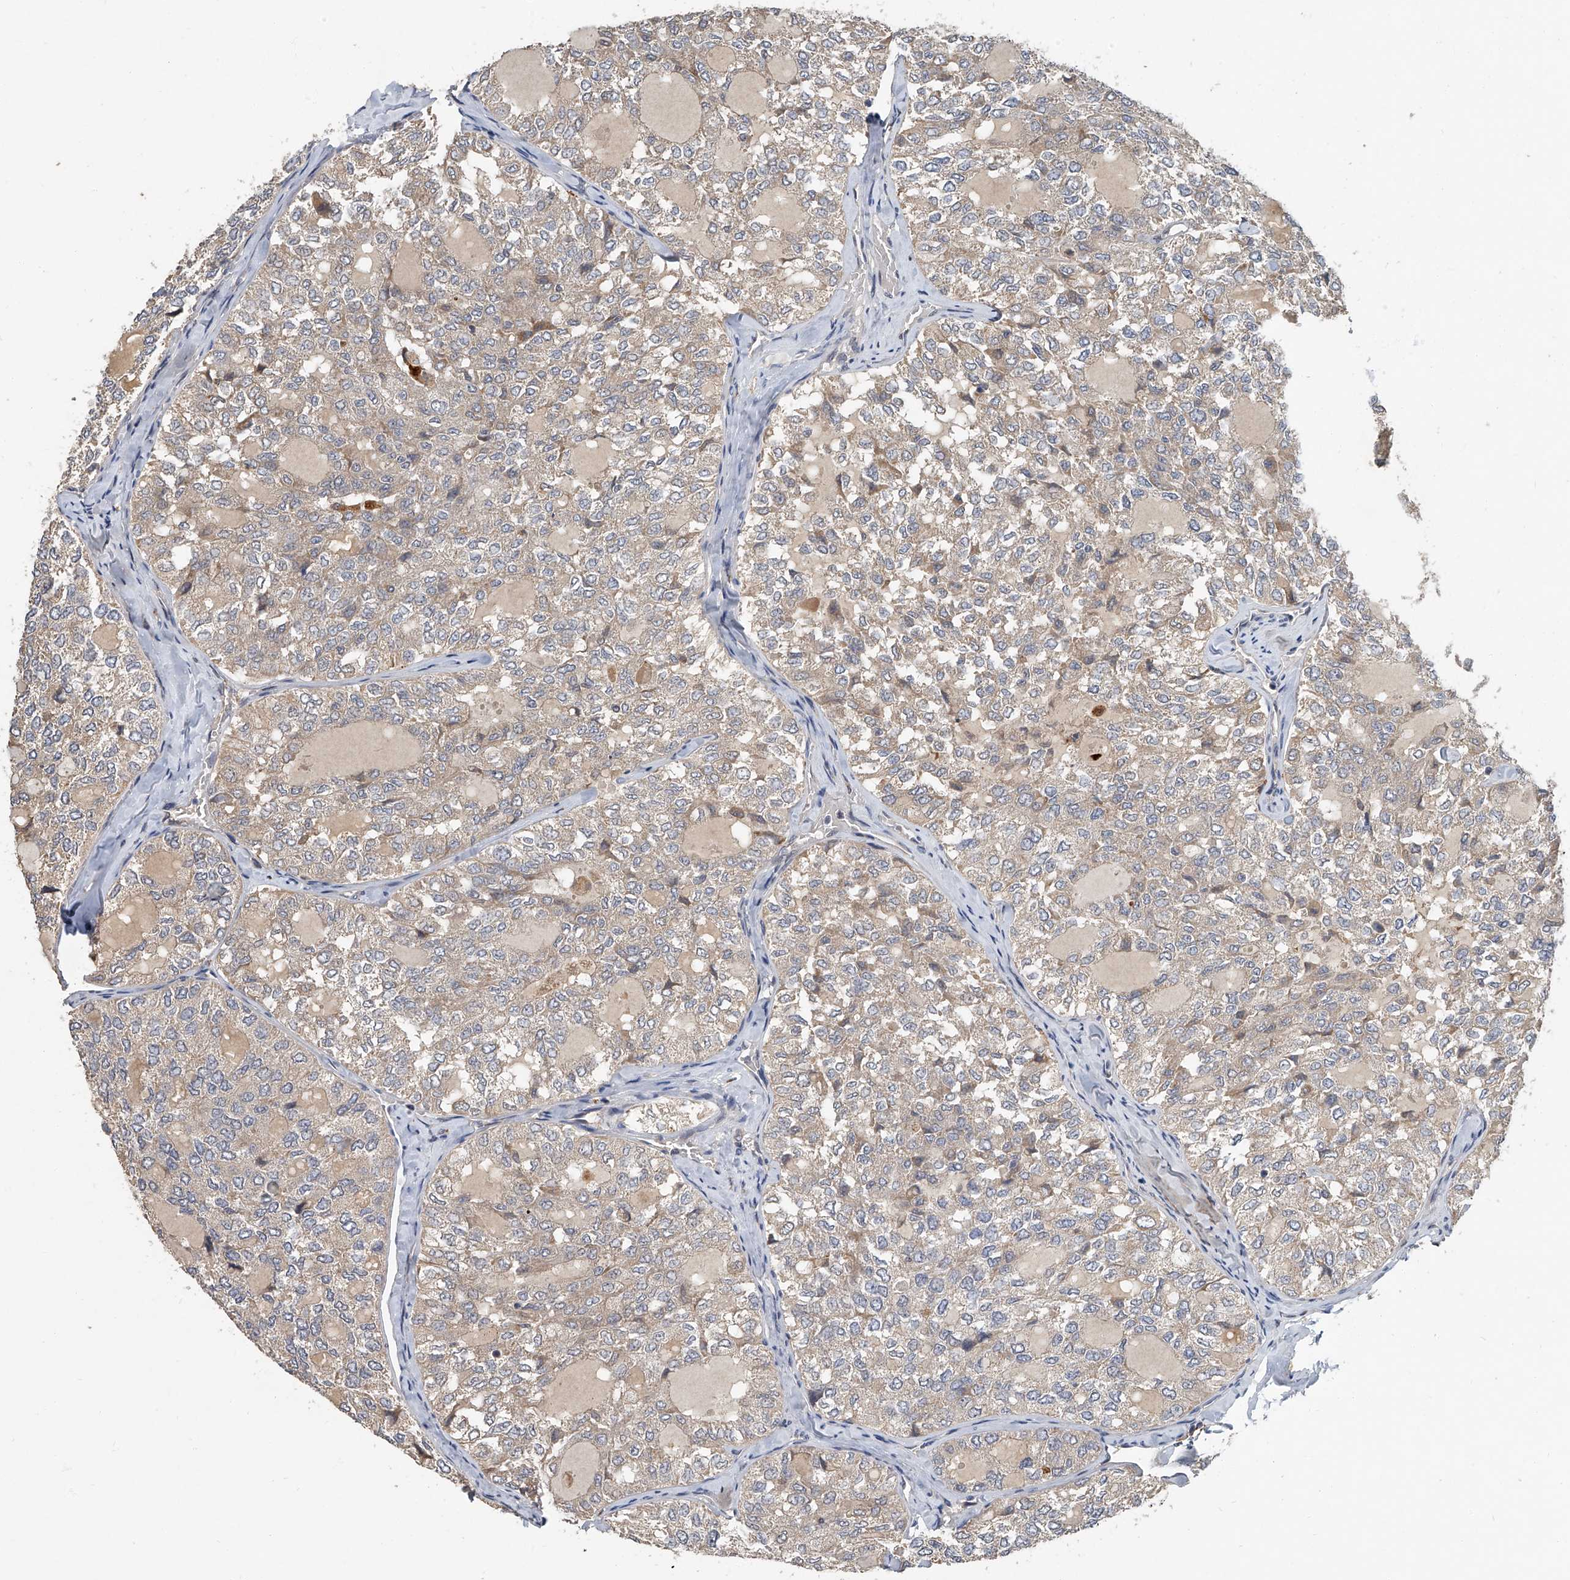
{"staining": {"intensity": "weak", "quantity": ">75%", "location": "cytoplasmic/membranous"}, "tissue": "thyroid cancer", "cell_type": "Tumor cells", "image_type": "cancer", "snomed": [{"axis": "morphology", "description": "Follicular adenoma carcinoma, NOS"}, {"axis": "topography", "description": "Thyroid gland"}], "caption": "A micrograph of follicular adenoma carcinoma (thyroid) stained for a protein demonstrates weak cytoplasmic/membranous brown staining in tumor cells.", "gene": "JAG2", "patient": {"sex": "male", "age": 75}}